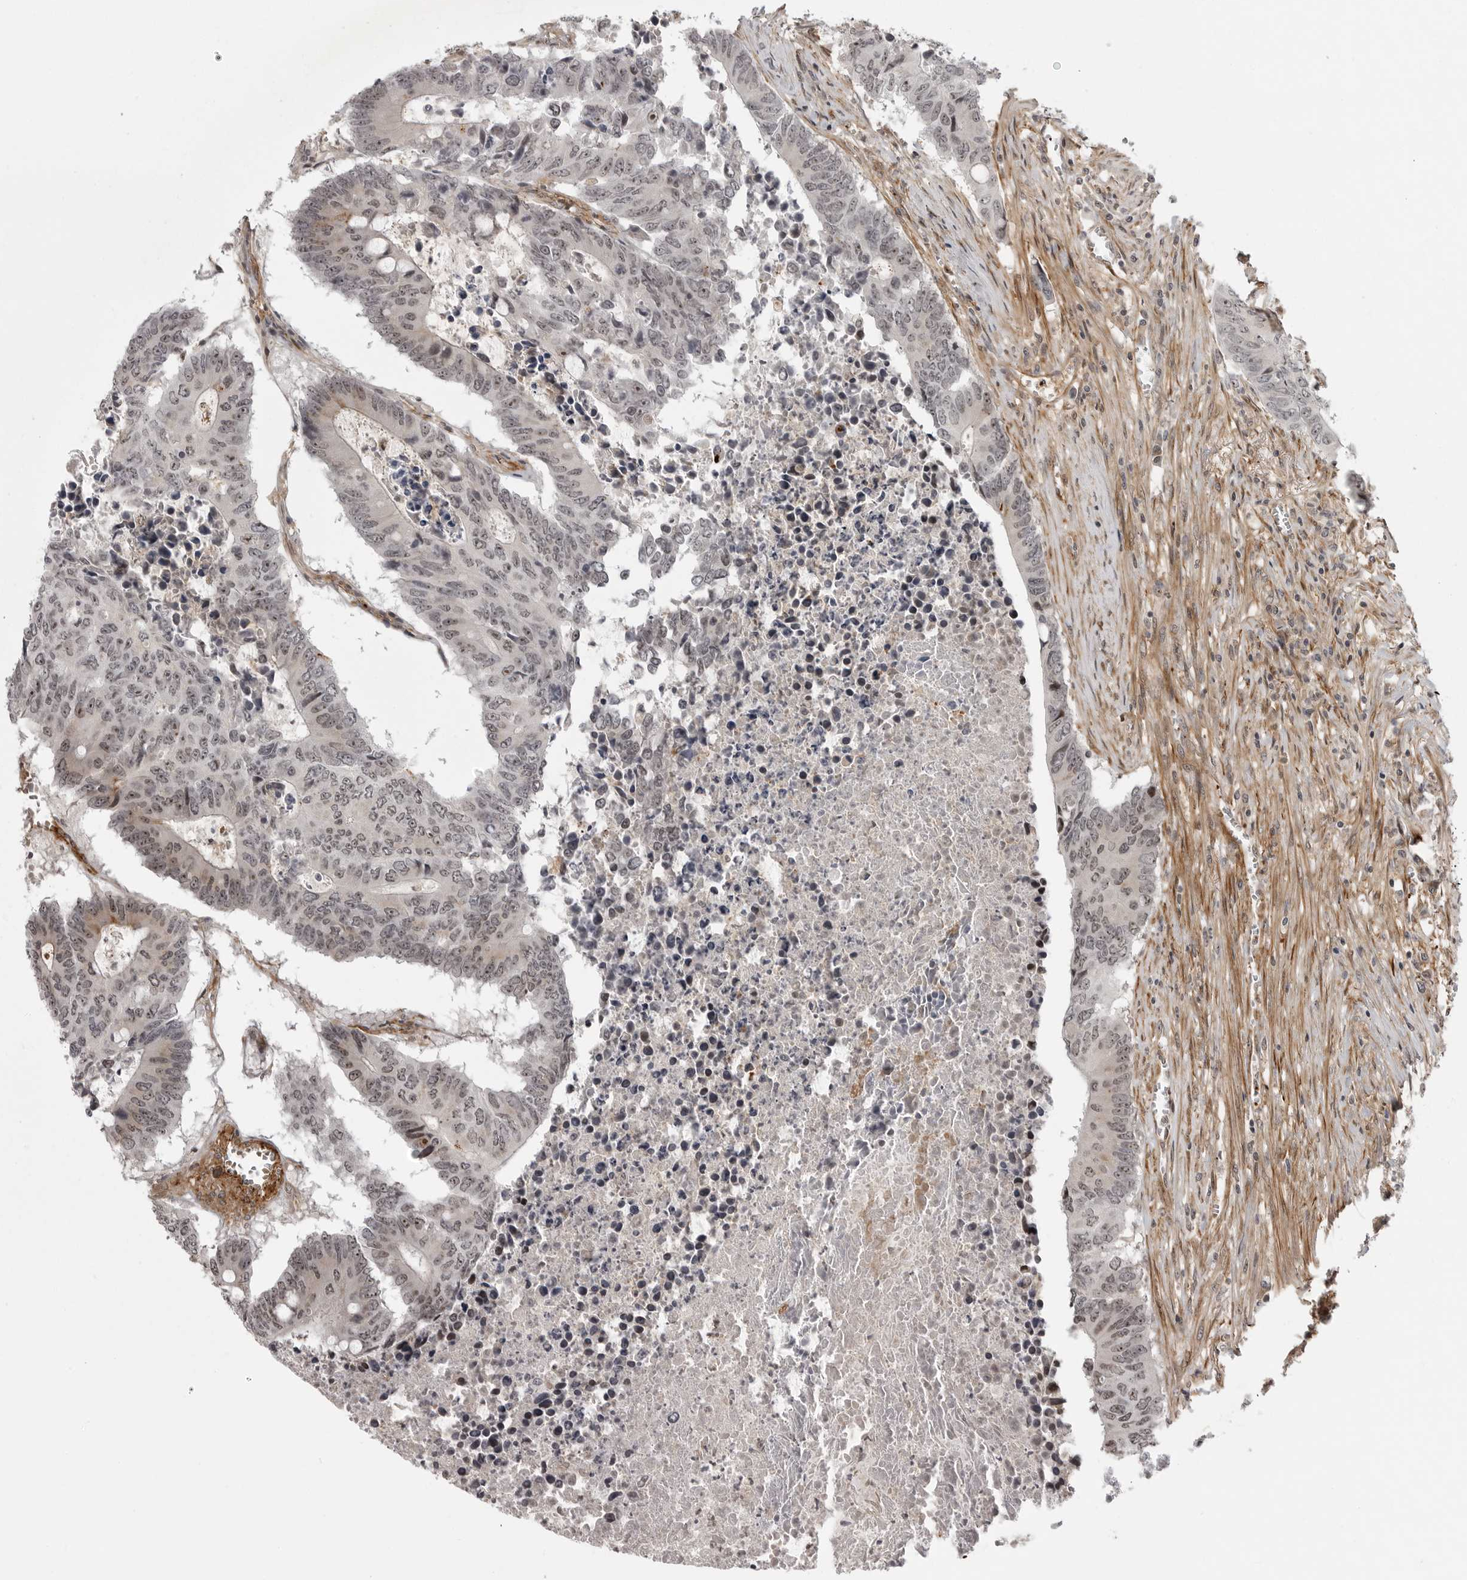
{"staining": {"intensity": "weak", "quantity": ">75%", "location": "nuclear"}, "tissue": "colorectal cancer", "cell_type": "Tumor cells", "image_type": "cancer", "snomed": [{"axis": "morphology", "description": "Adenocarcinoma, NOS"}, {"axis": "topography", "description": "Colon"}], "caption": "Colorectal adenocarcinoma stained with a protein marker displays weak staining in tumor cells.", "gene": "TUT4", "patient": {"sex": "male", "age": 87}}